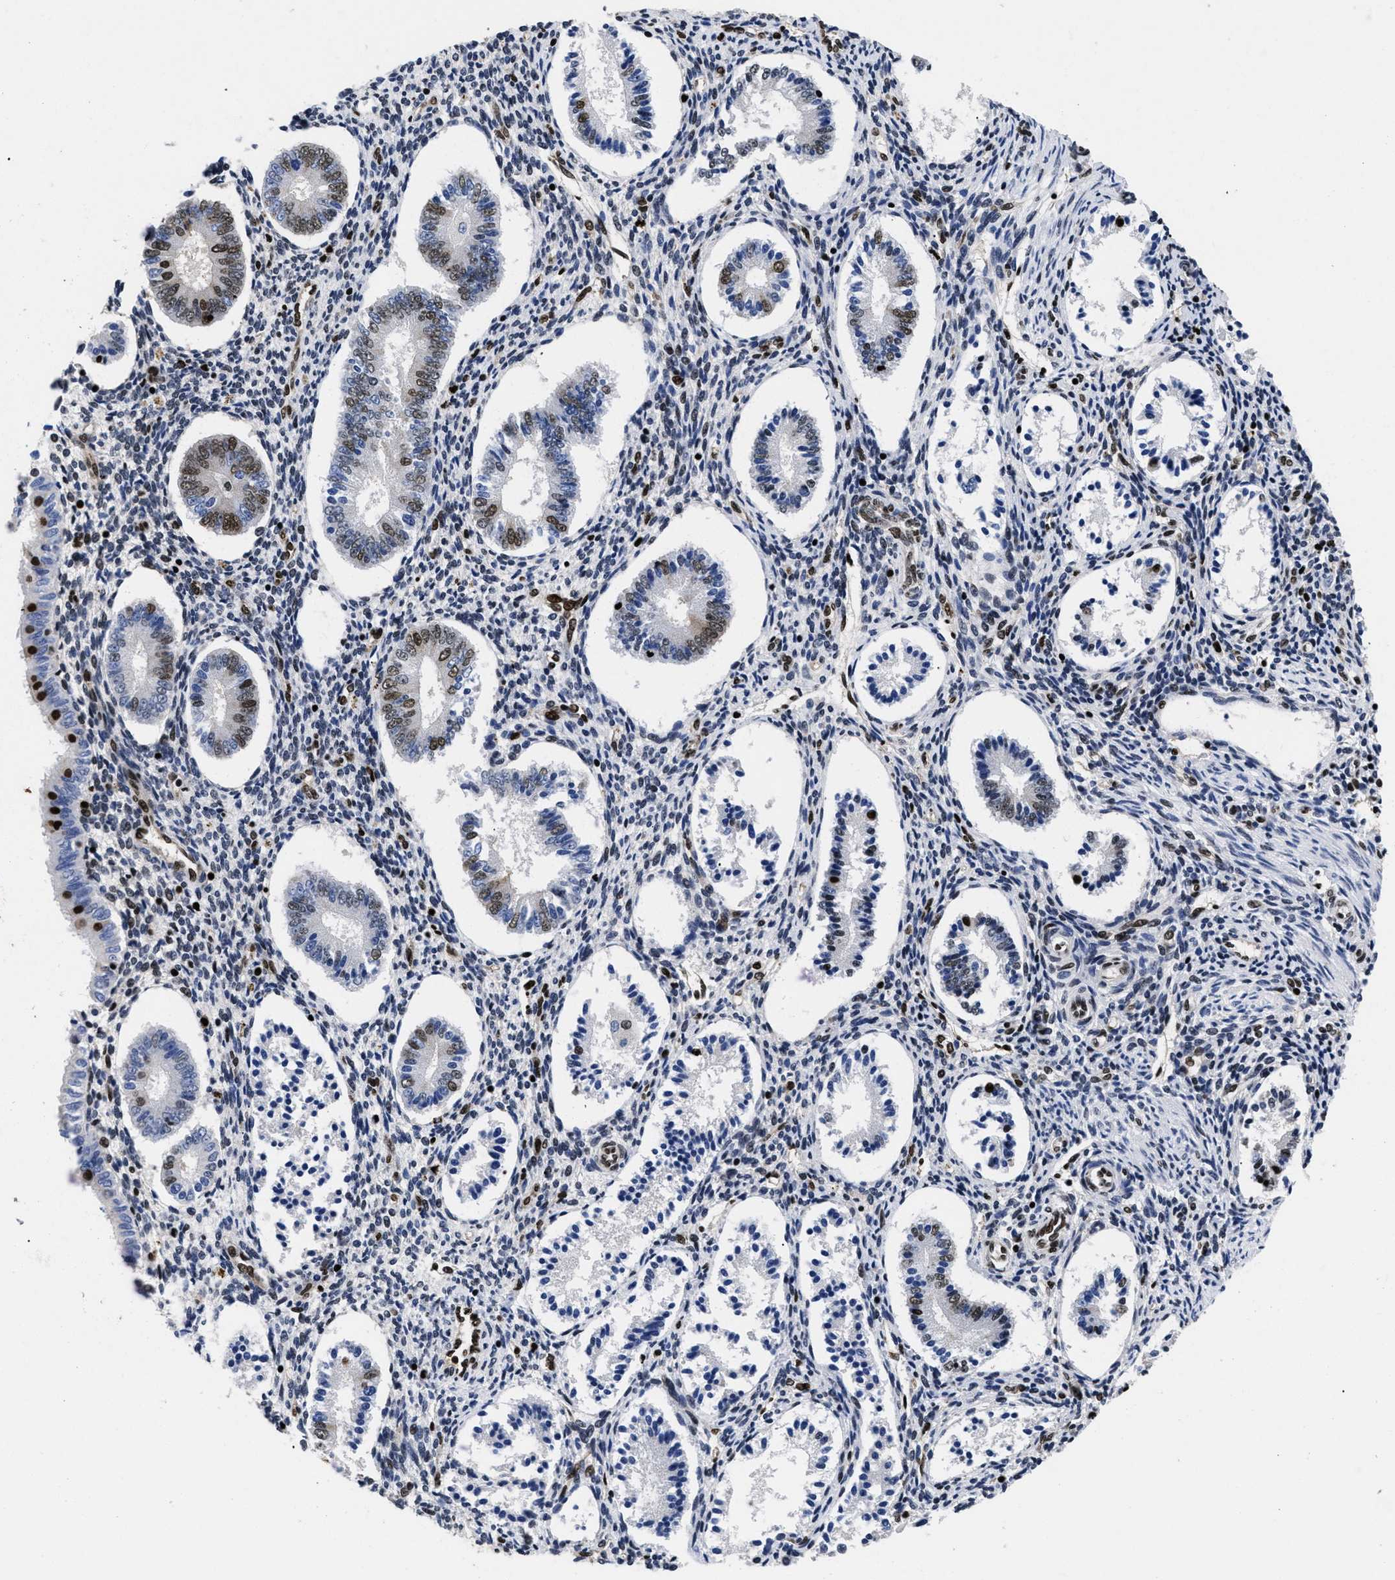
{"staining": {"intensity": "strong", "quantity": "25%-75%", "location": "nuclear"}, "tissue": "endometrium", "cell_type": "Cells in endometrial stroma", "image_type": "normal", "snomed": [{"axis": "morphology", "description": "Normal tissue, NOS"}, {"axis": "topography", "description": "Endometrium"}], "caption": "Protein staining by IHC displays strong nuclear expression in approximately 25%-75% of cells in endometrial stroma in normal endometrium.", "gene": "CALHM3", "patient": {"sex": "female", "age": 42}}